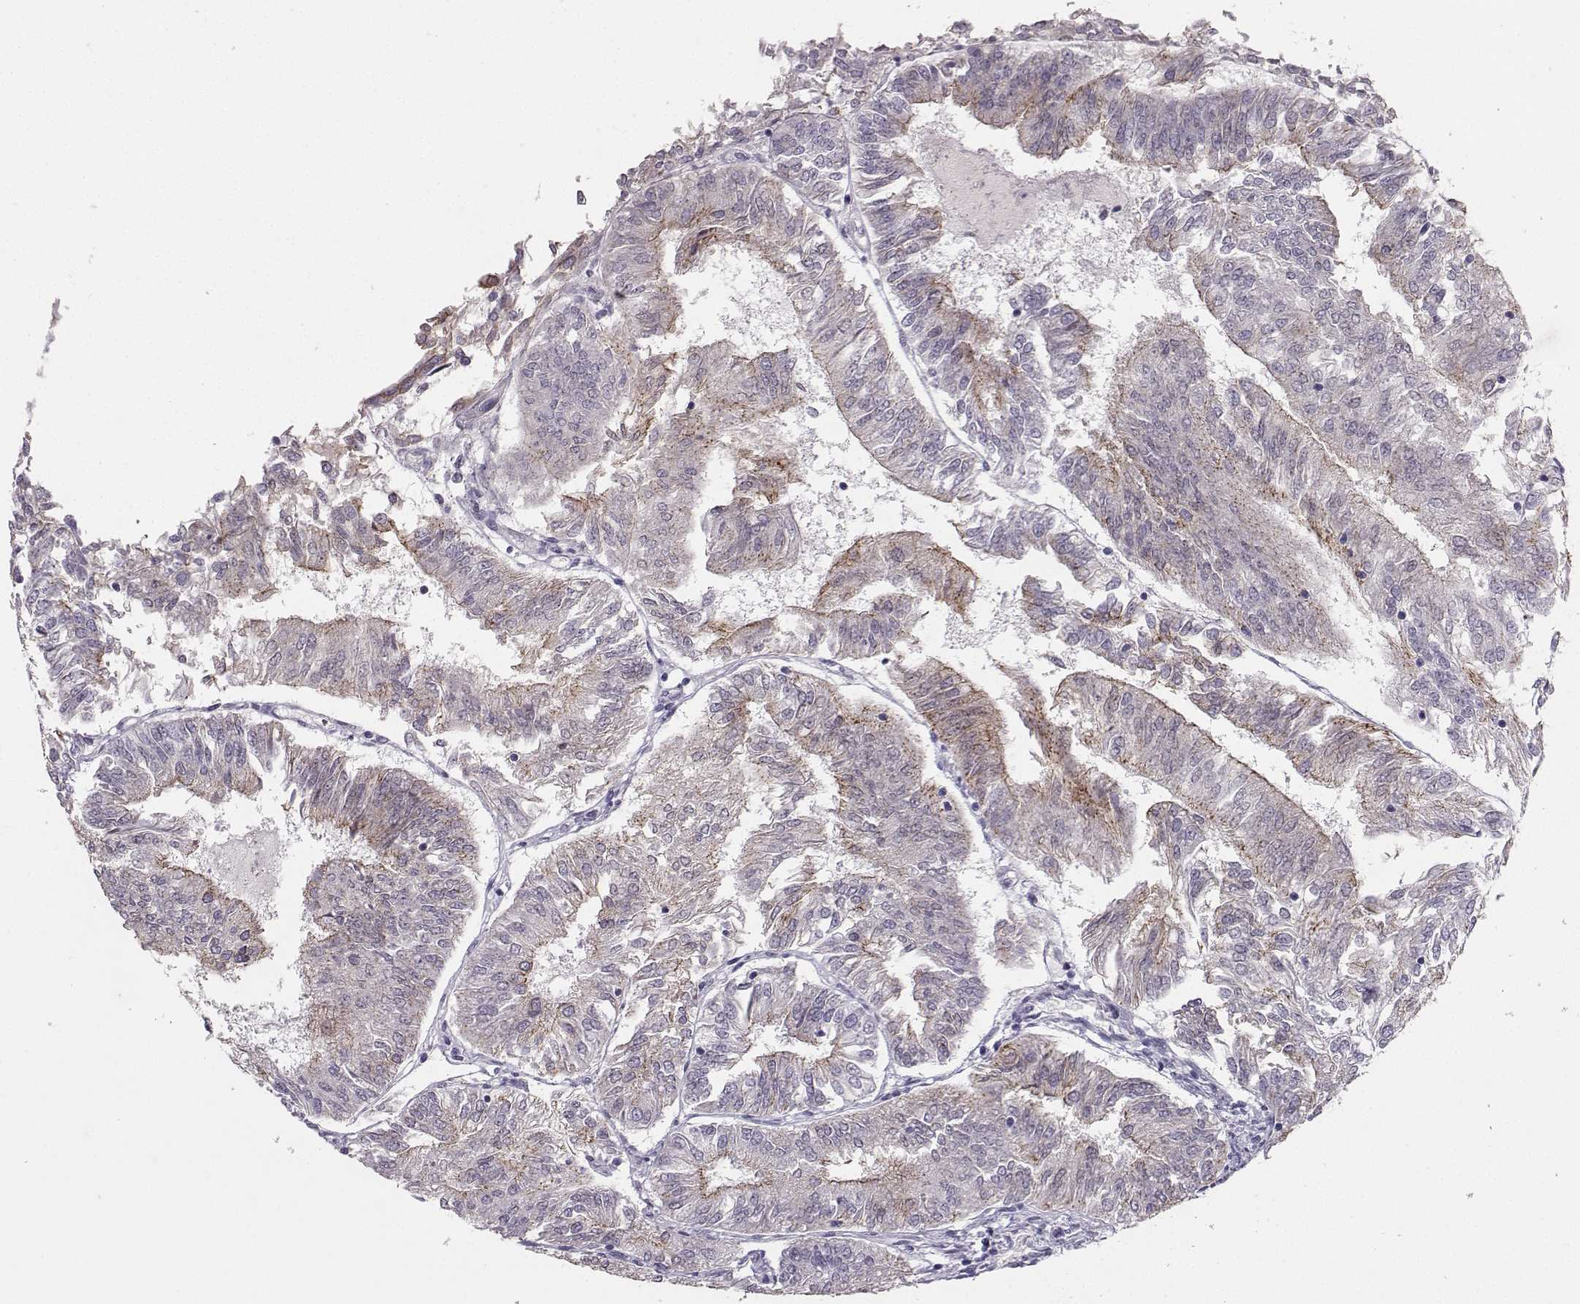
{"staining": {"intensity": "moderate", "quantity": "<25%", "location": "cytoplasmic/membranous"}, "tissue": "endometrial cancer", "cell_type": "Tumor cells", "image_type": "cancer", "snomed": [{"axis": "morphology", "description": "Adenocarcinoma, NOS"}, {"axis": "topography", "description": "Endometrium"}], "caption": "Endometrial cancer was stained to show a protein in brown. There is low levels of moderate cytoplasmic/membranous expression in about <25% of tumor cells.", "gene": "PKP2", "patient": {"sex": "female", "age": 58}}